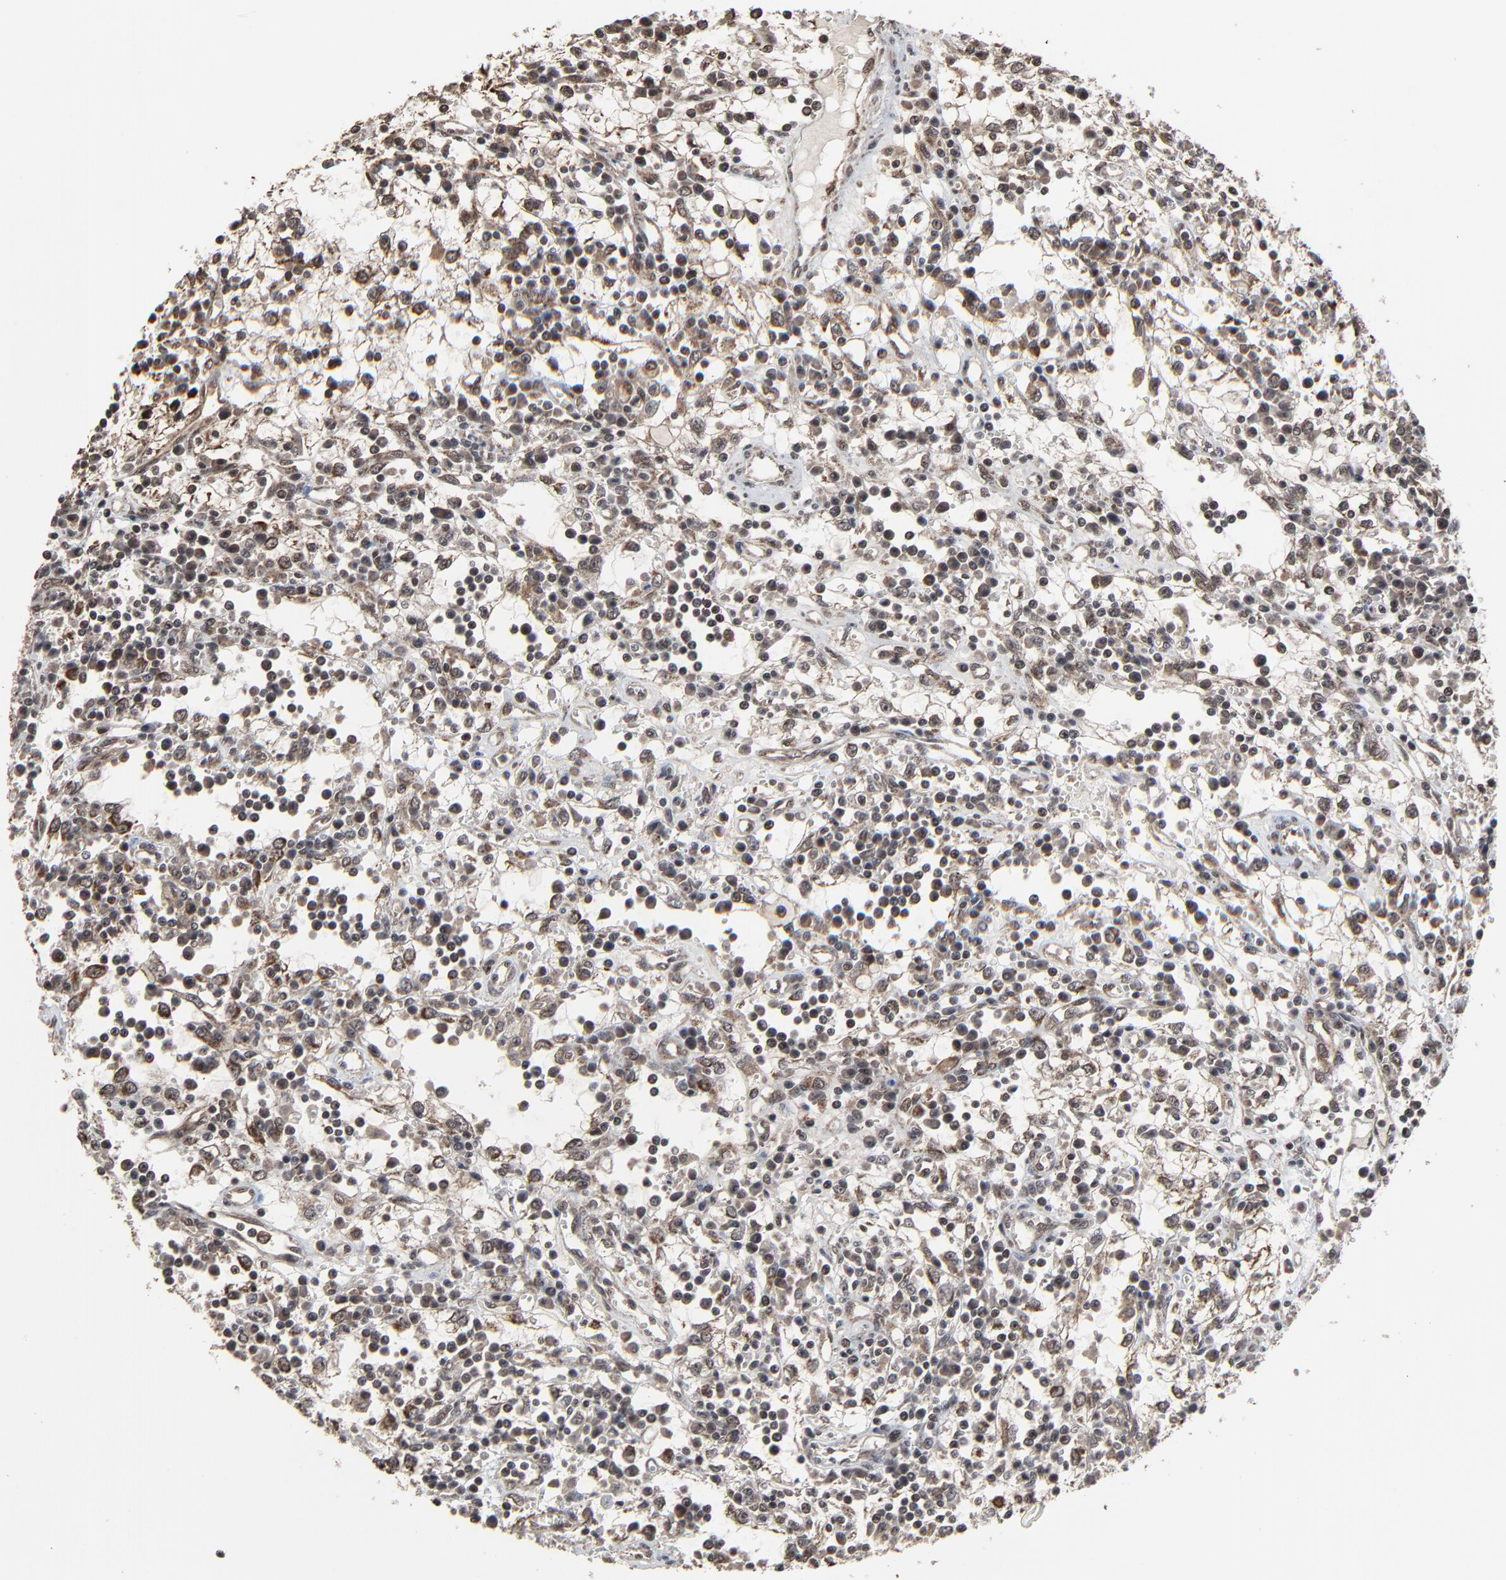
{"staining": {"intensity": "weak", "quantity": "25%-75%", "location": "cytoplasmic/membranous,nuclear"}, "tissue": "renal cancer", "cell_type": "Tumor cells", "image_type": "cancer", "snomed": [{"axis": "morphology", "description": "Adenocarcinoma, NOS"}, {"axis": "topography", "description": "Kidney"}], "caption": "Renal cancer (adenocarcinoma) stained for a protein demonstrates weak cytoplasmic/membranous and nuclear positivity in tumor cells. (Brightfield microscopy of DAB IHC at high magnification).", "gene": "RHOJ", "patient": {"sex": "male", "age": 82}}